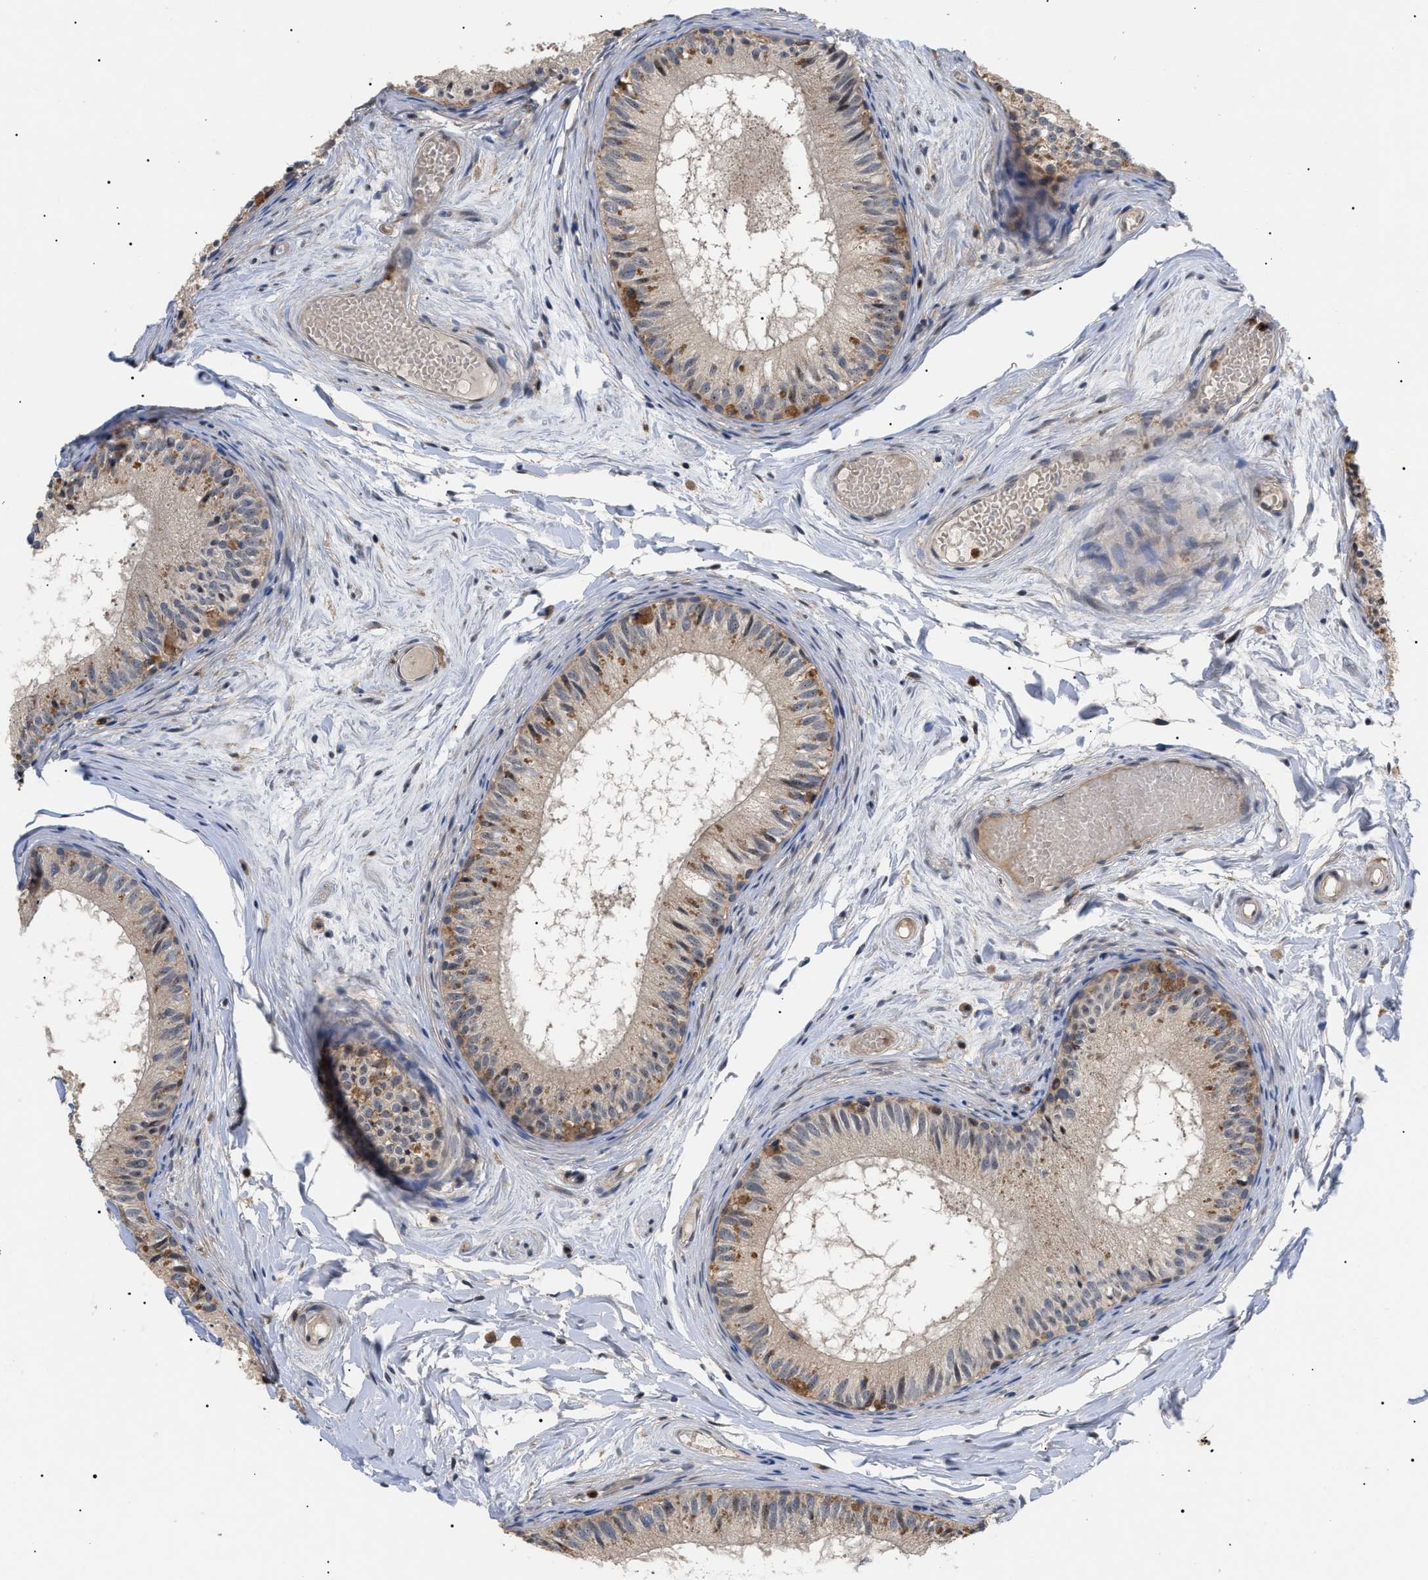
{"staining": {"intensity": "weak", "quantity": ">75%", "location": "cytoplasmic/membranous"}, "tissue": "epididymis", "cell_type": "Glandular cells", "image_type": "normal", "snomed": [{"axis": "morphology", "description": "Normal tissue, NOS"}, {"axis": "topography", "description": "Epididymis"}], "caption": "Epididymis stained with immunohistochemistry shows weak cytoplasmic/membranous staining in approximately >75% of glandular cells.", "gene": "CD300A", "patient": {"sex": "male", "age": 46}}